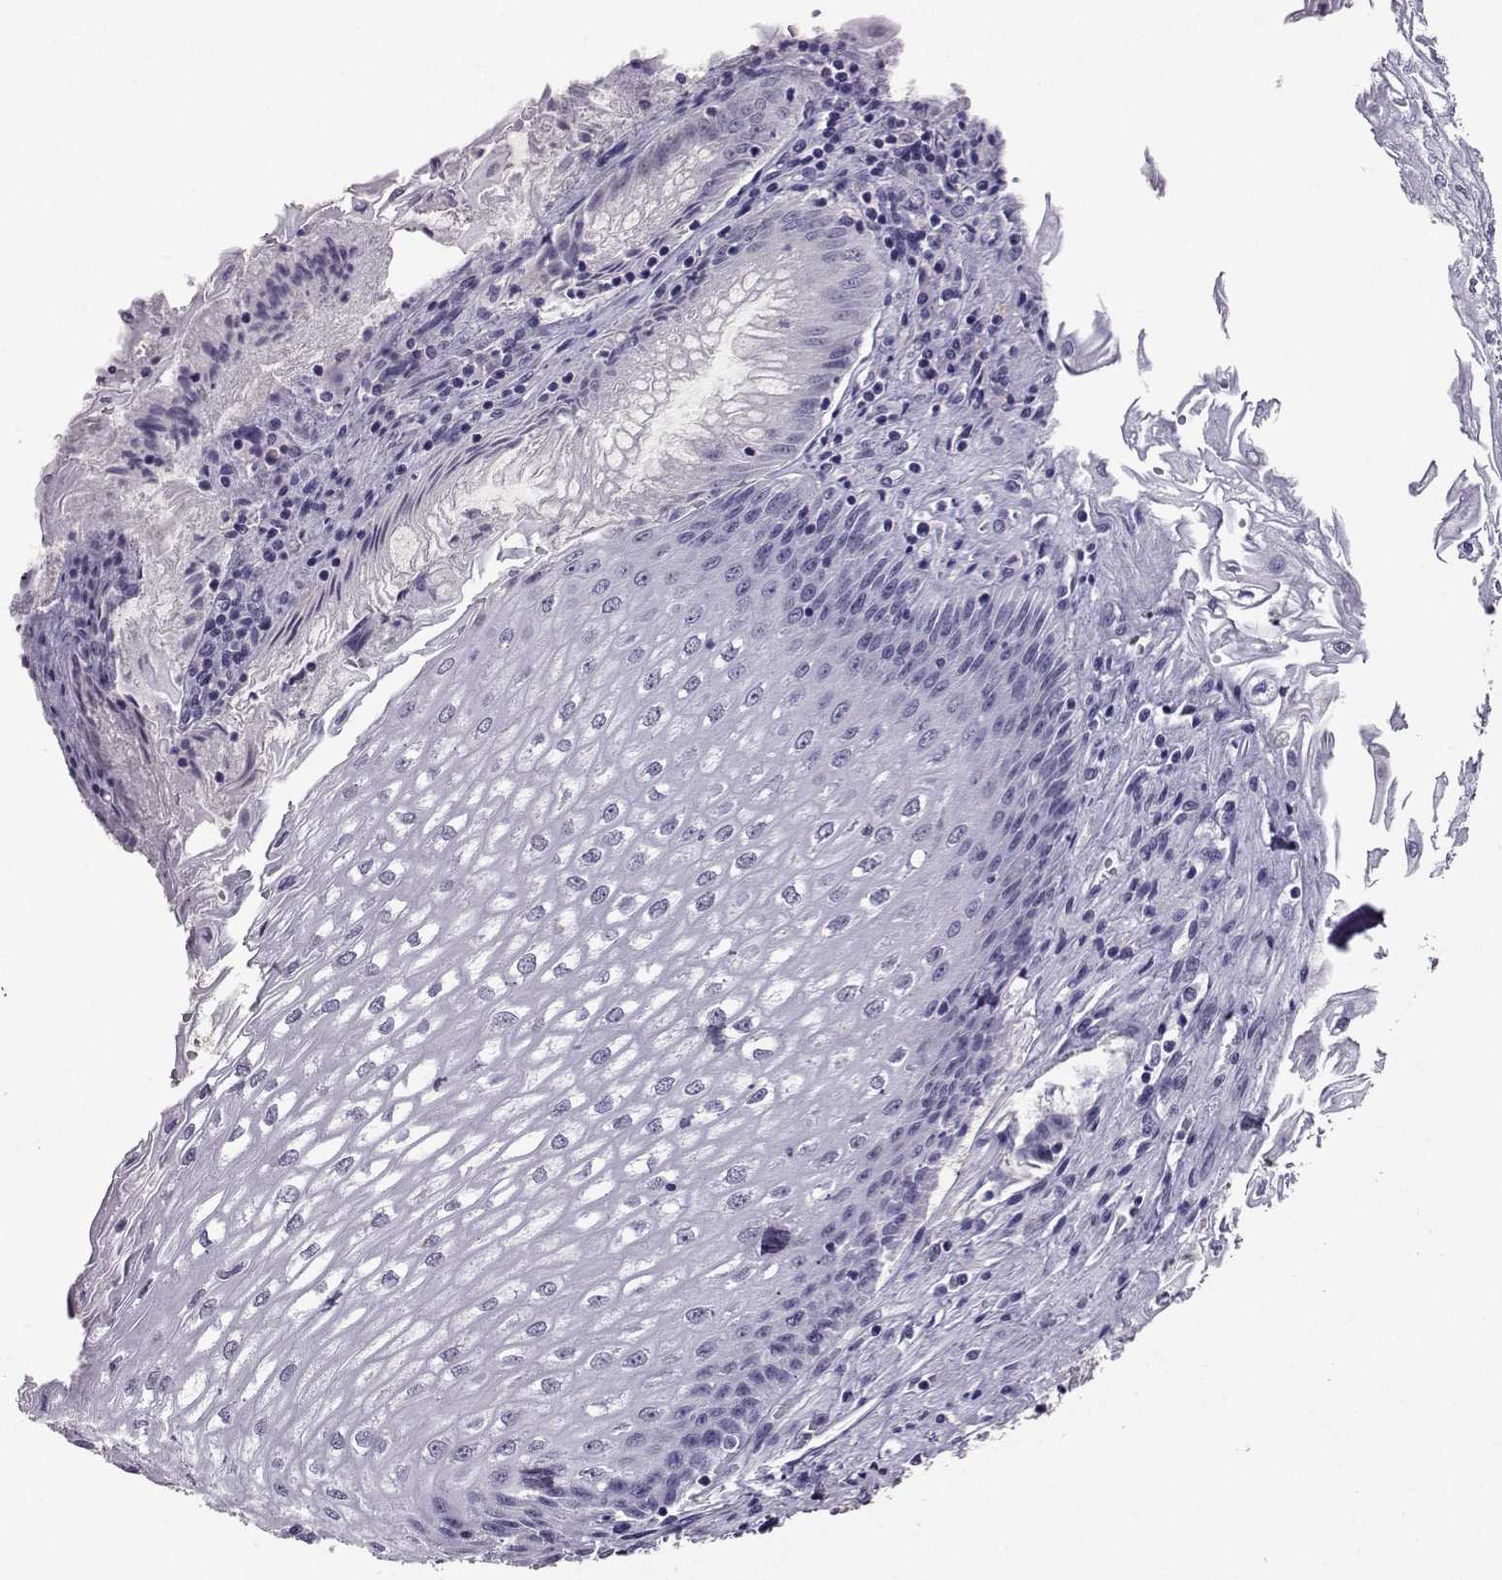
{"staining": {"intensity": "negative", "quantity": "none", "location": "none"}, "tissue": "esophagus", "cell_type": "Squamous epithelial cells", "image_type": "normal", "snomed": [{"axis": "morphology", "description": "Normal tissue, NOS"}, {"axis": "topography", "description": "Esophagus"}], "caption": "Squamous epithelial cells show no significant positivity in benign esophagus.", "gene": "TBR1", "patient": {"sex": "male", "age": 58}}